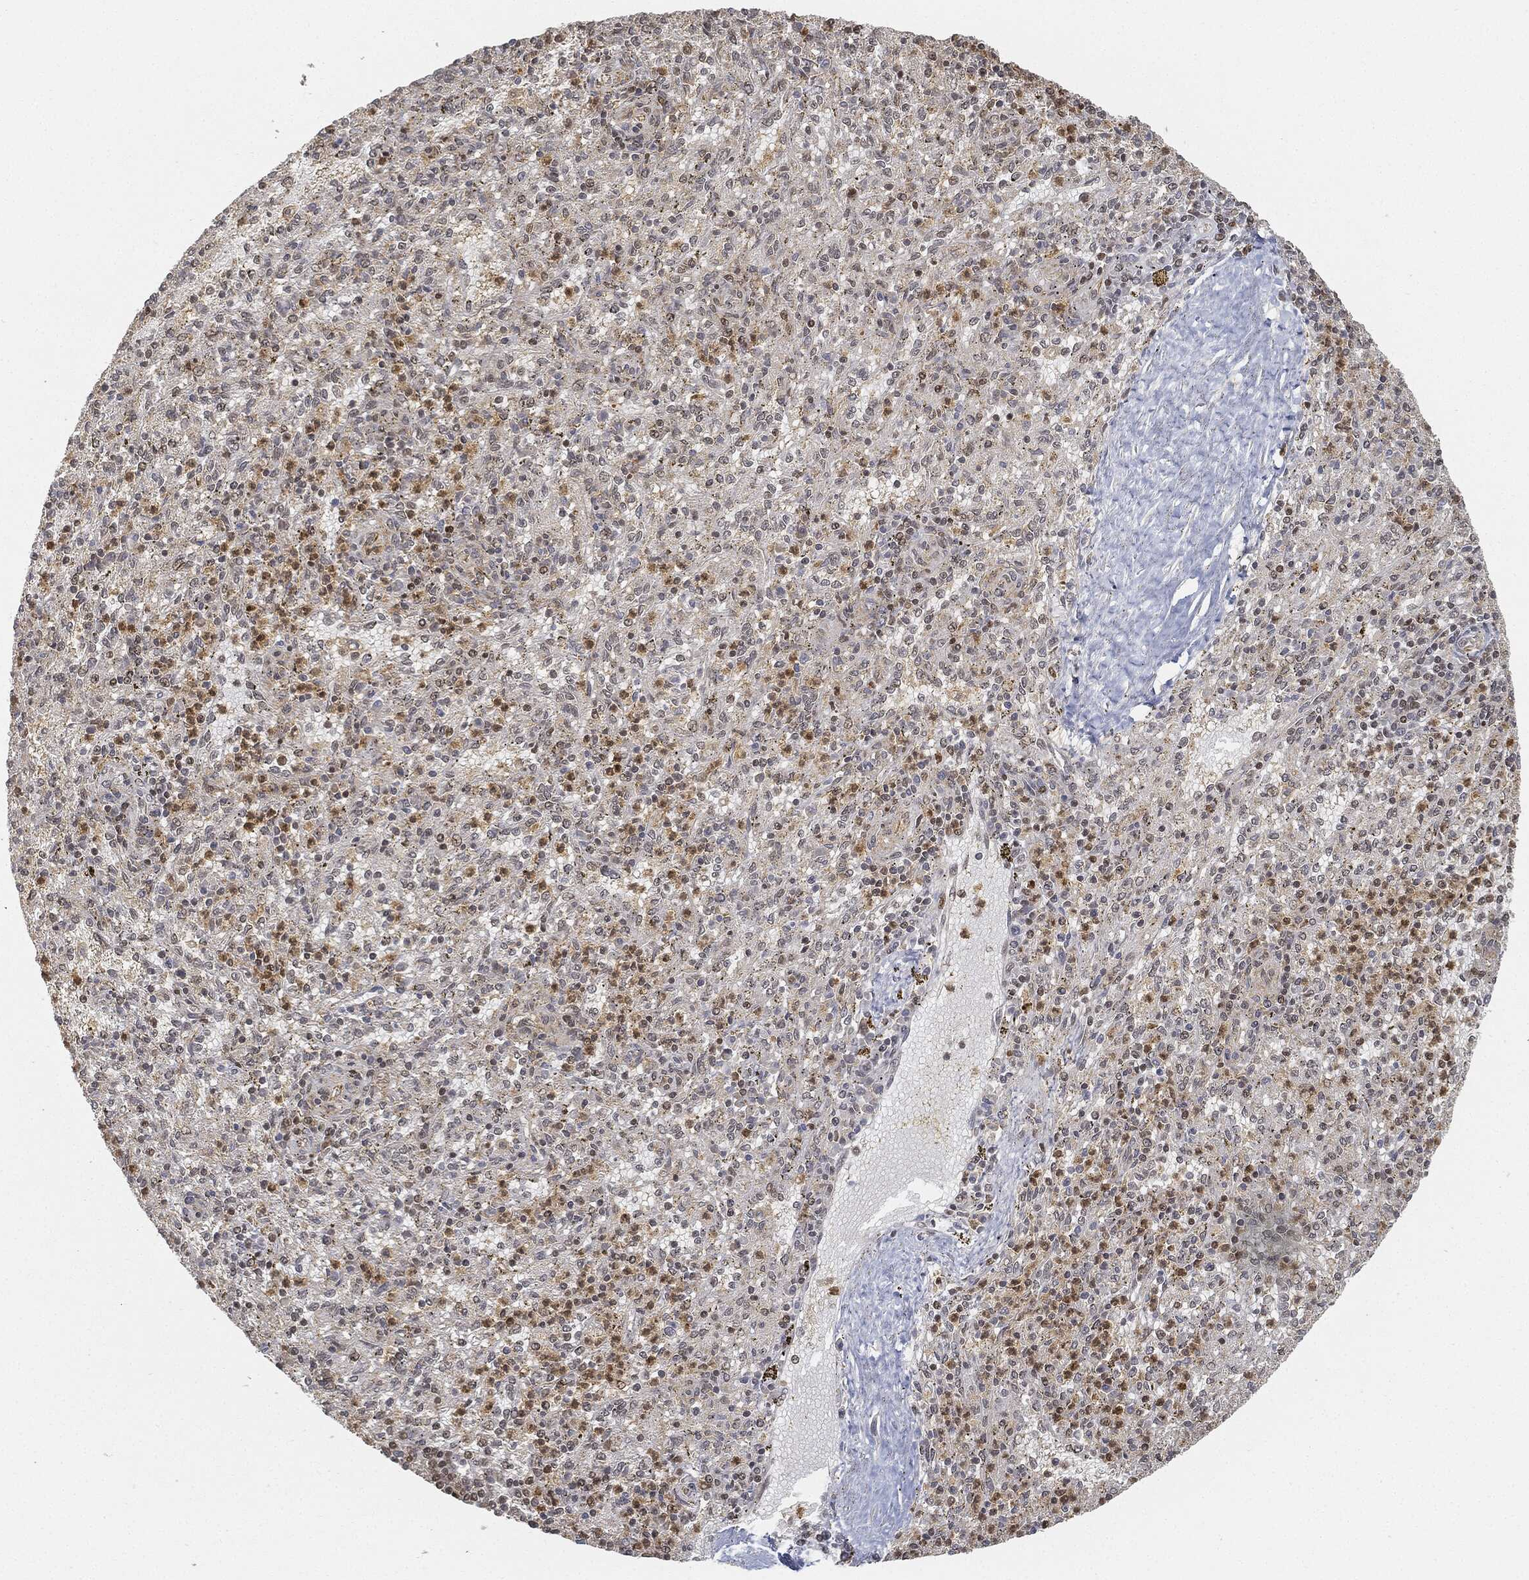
{"staining": {"intensity": "strong", "quantity": "<25%", "location": "nuclear"}, "tissue": "spleen", "cell_type": "Cells in red pulp", "image_type": "normal", "snomed": [{"axis": "morphology", "description": "Normal tissue, NOS"}, {"axis": "topography", "description": "Spleen"}], "caption": "Immunohistochemical staining of benign spleen shows medium levels of strong nuclear staining in about <25% of cells in red pulp.", "gene": "CIB1", "patient": {"sex": "male", "age": 60}}